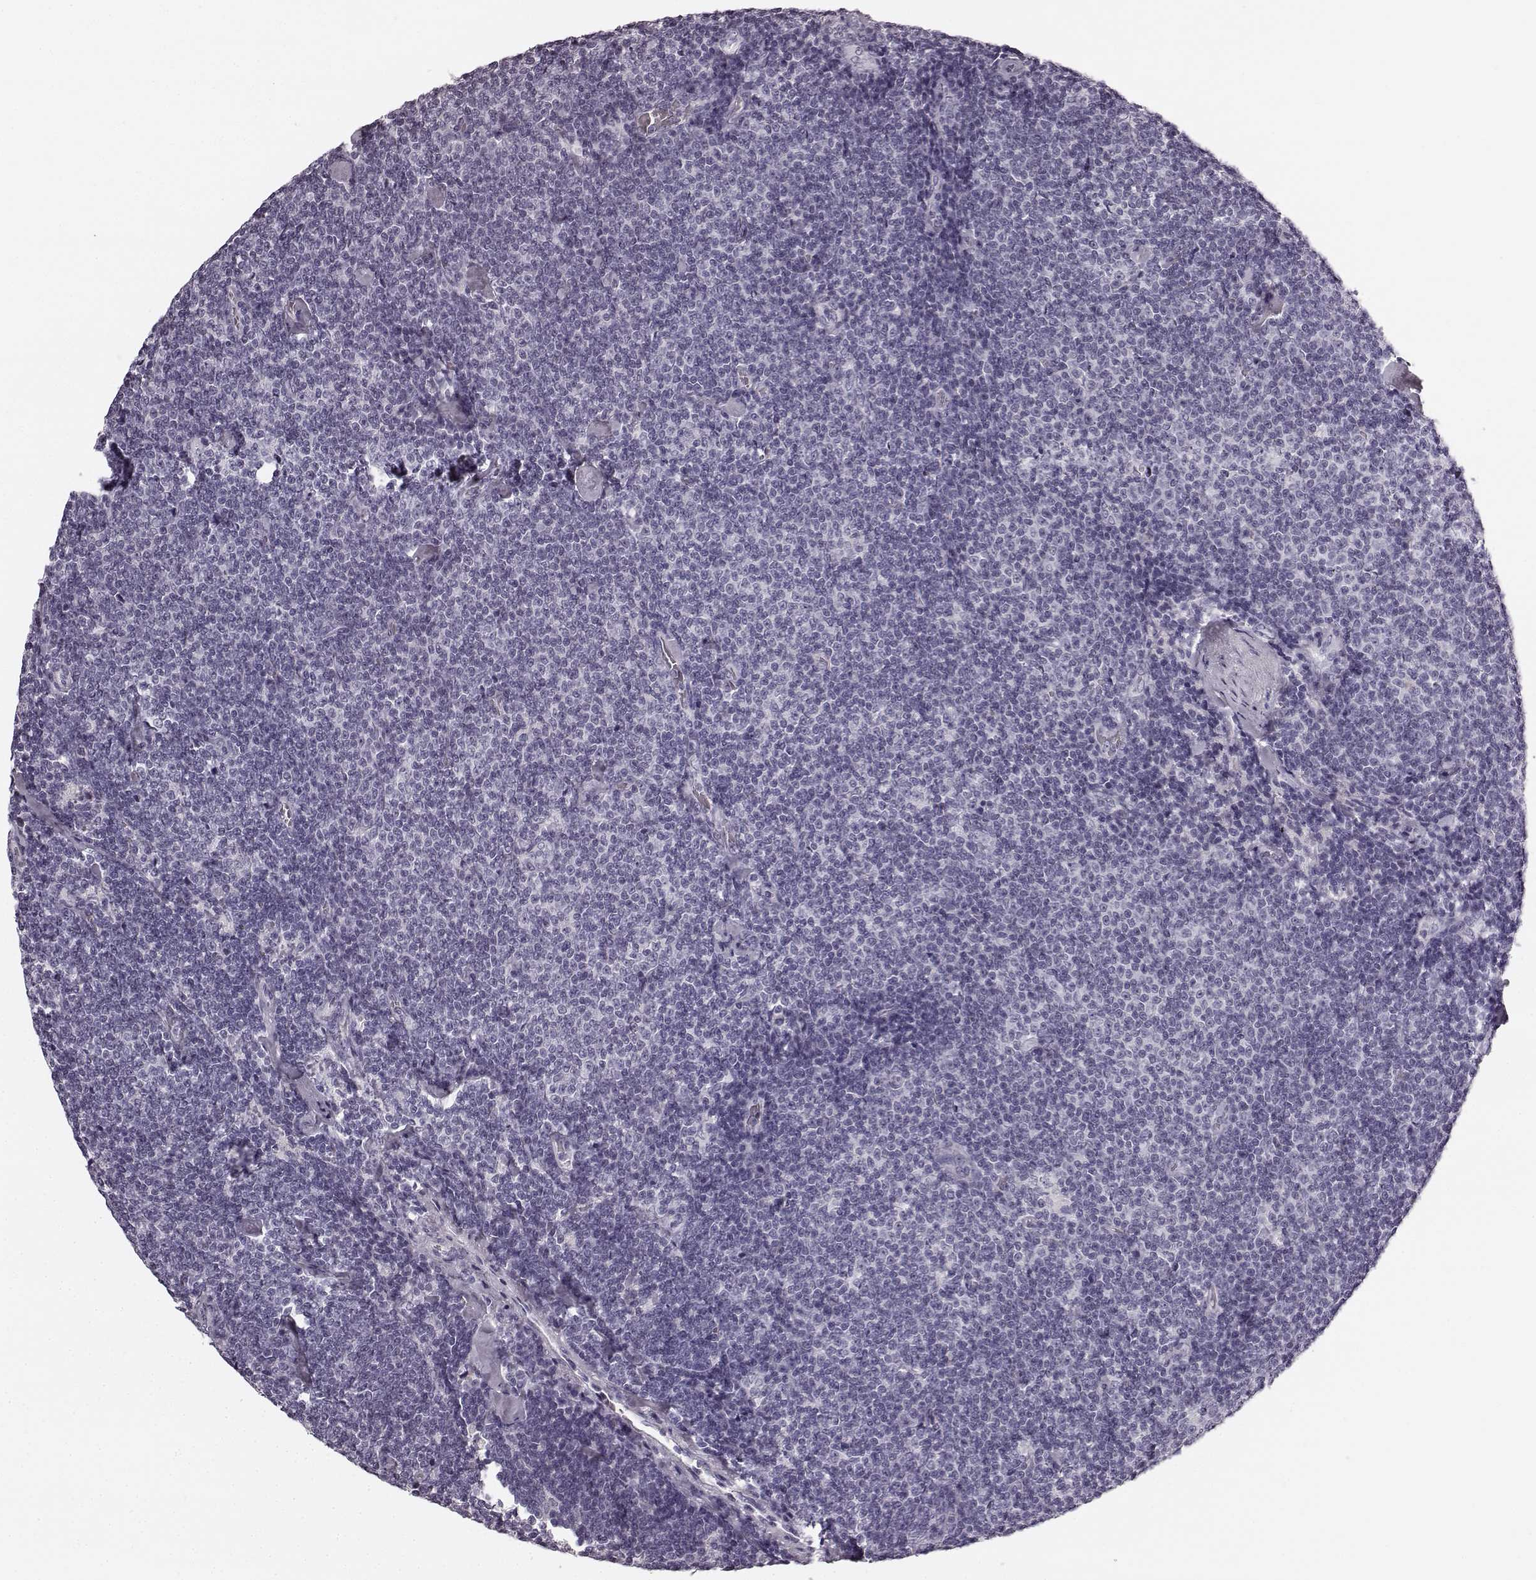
{"staining": {"intensity": "negative", "quantity": "none", "location": "none"}, "tissue": "lymphoma", "cell_type": "Tumor cells", "image_type": "cancer", "snomed": [{"axis": "morphology", "description": "Malignant lymphoma, non-Hodgkin's type, Low grade"}, {"axis": "topography", "description": "Lymph node"}], "caption": "Lymphoma was stained to show a protein in brown. There is no significant expression in tumor cells.", "gene": "TMPRSS15", "patient": {"sex": "male", "age": 81}}